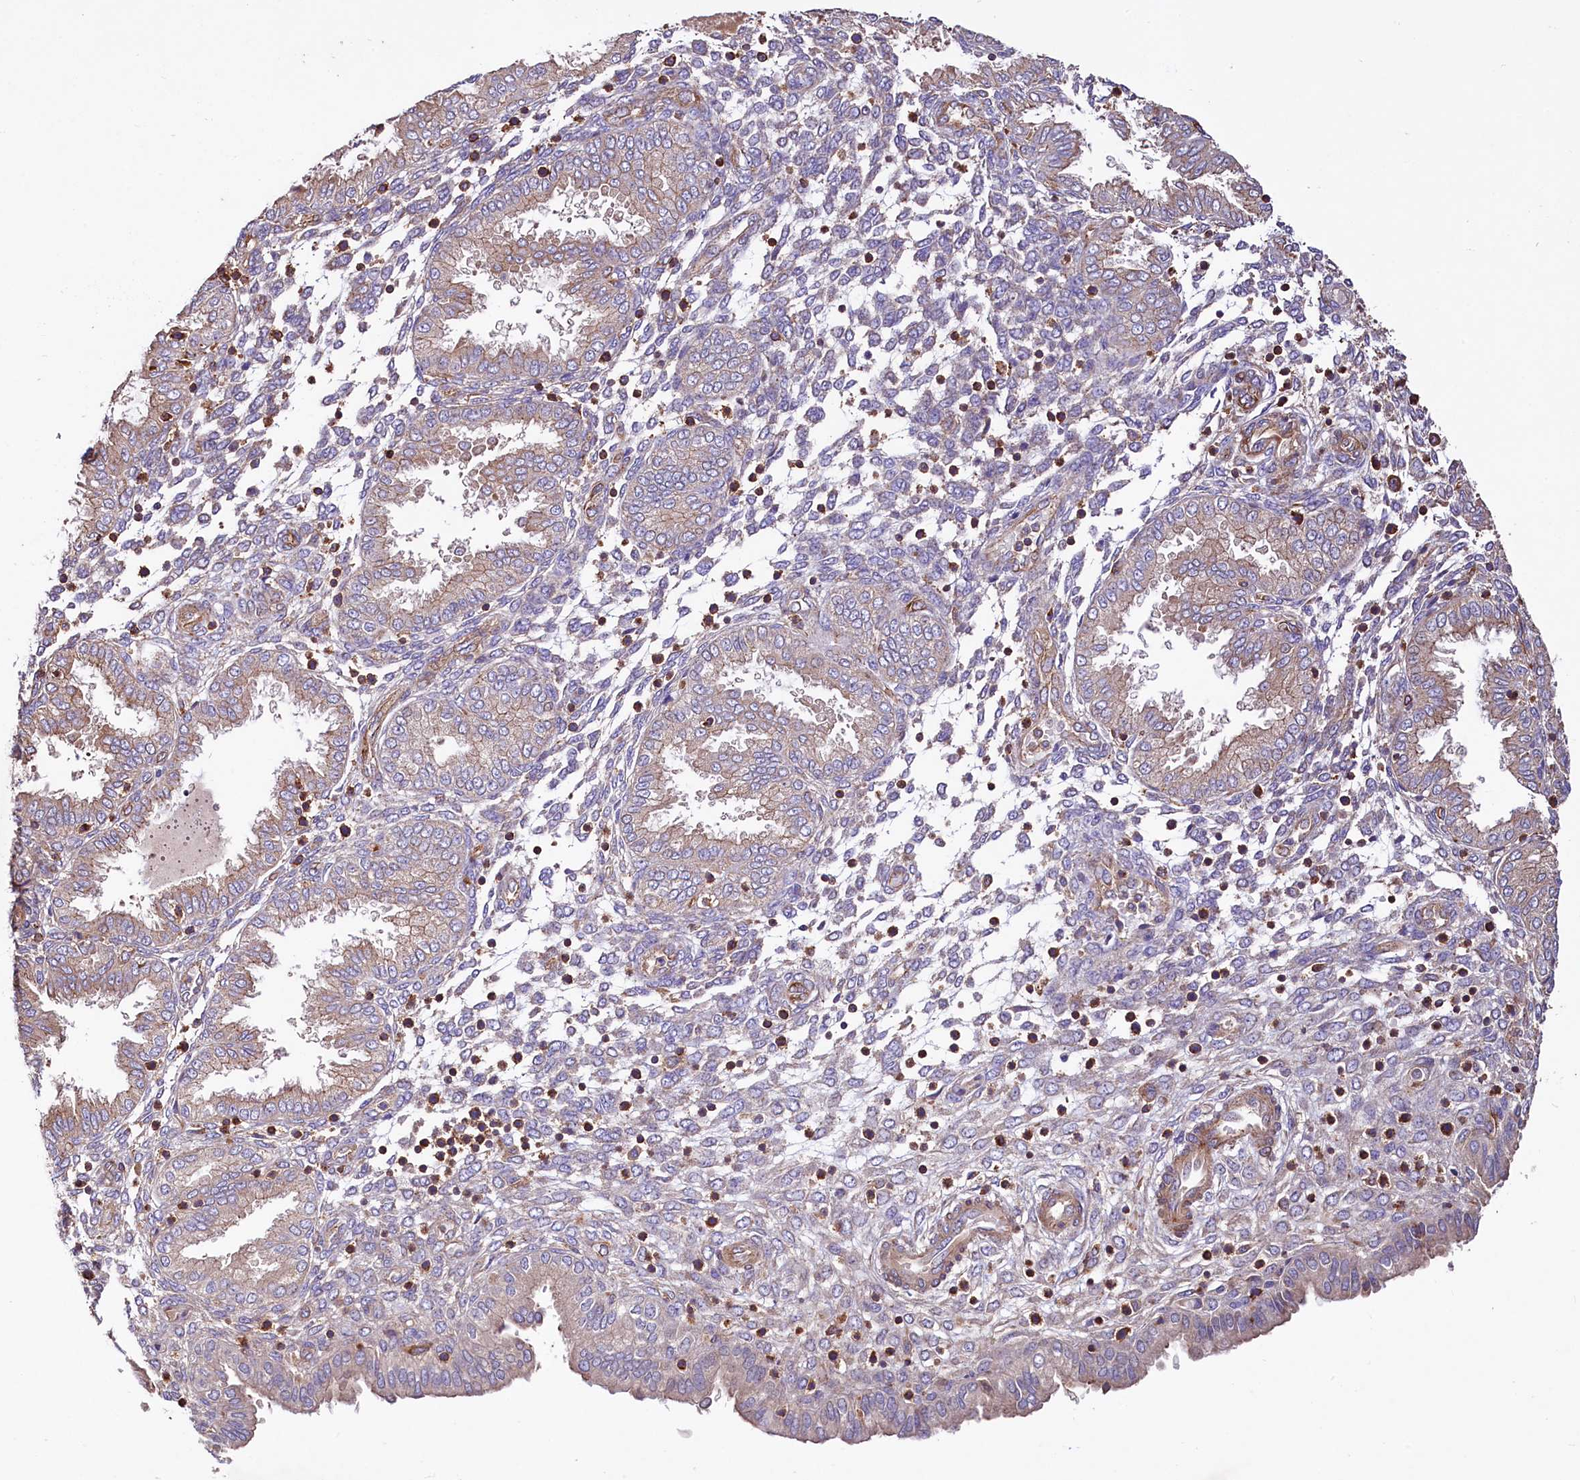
{"staining": {"intensity": "negative", "quantity": "none", "location": "none"}, "tissue": "endometrium", "cell_type": "Cells in endometrial stroma", "image_type": "normal", "snomed": [{"axis": "morphology", "description": "Normal tissue, NOS"}, {"axis": "topography", "description": "Endometrium"}], "caption": "Image shows no significant protein positivity in cells in endometrial stroma of normal endometrium.", "gene": "KLHDC4", "patient": {"sex": "female", "age": 33}}